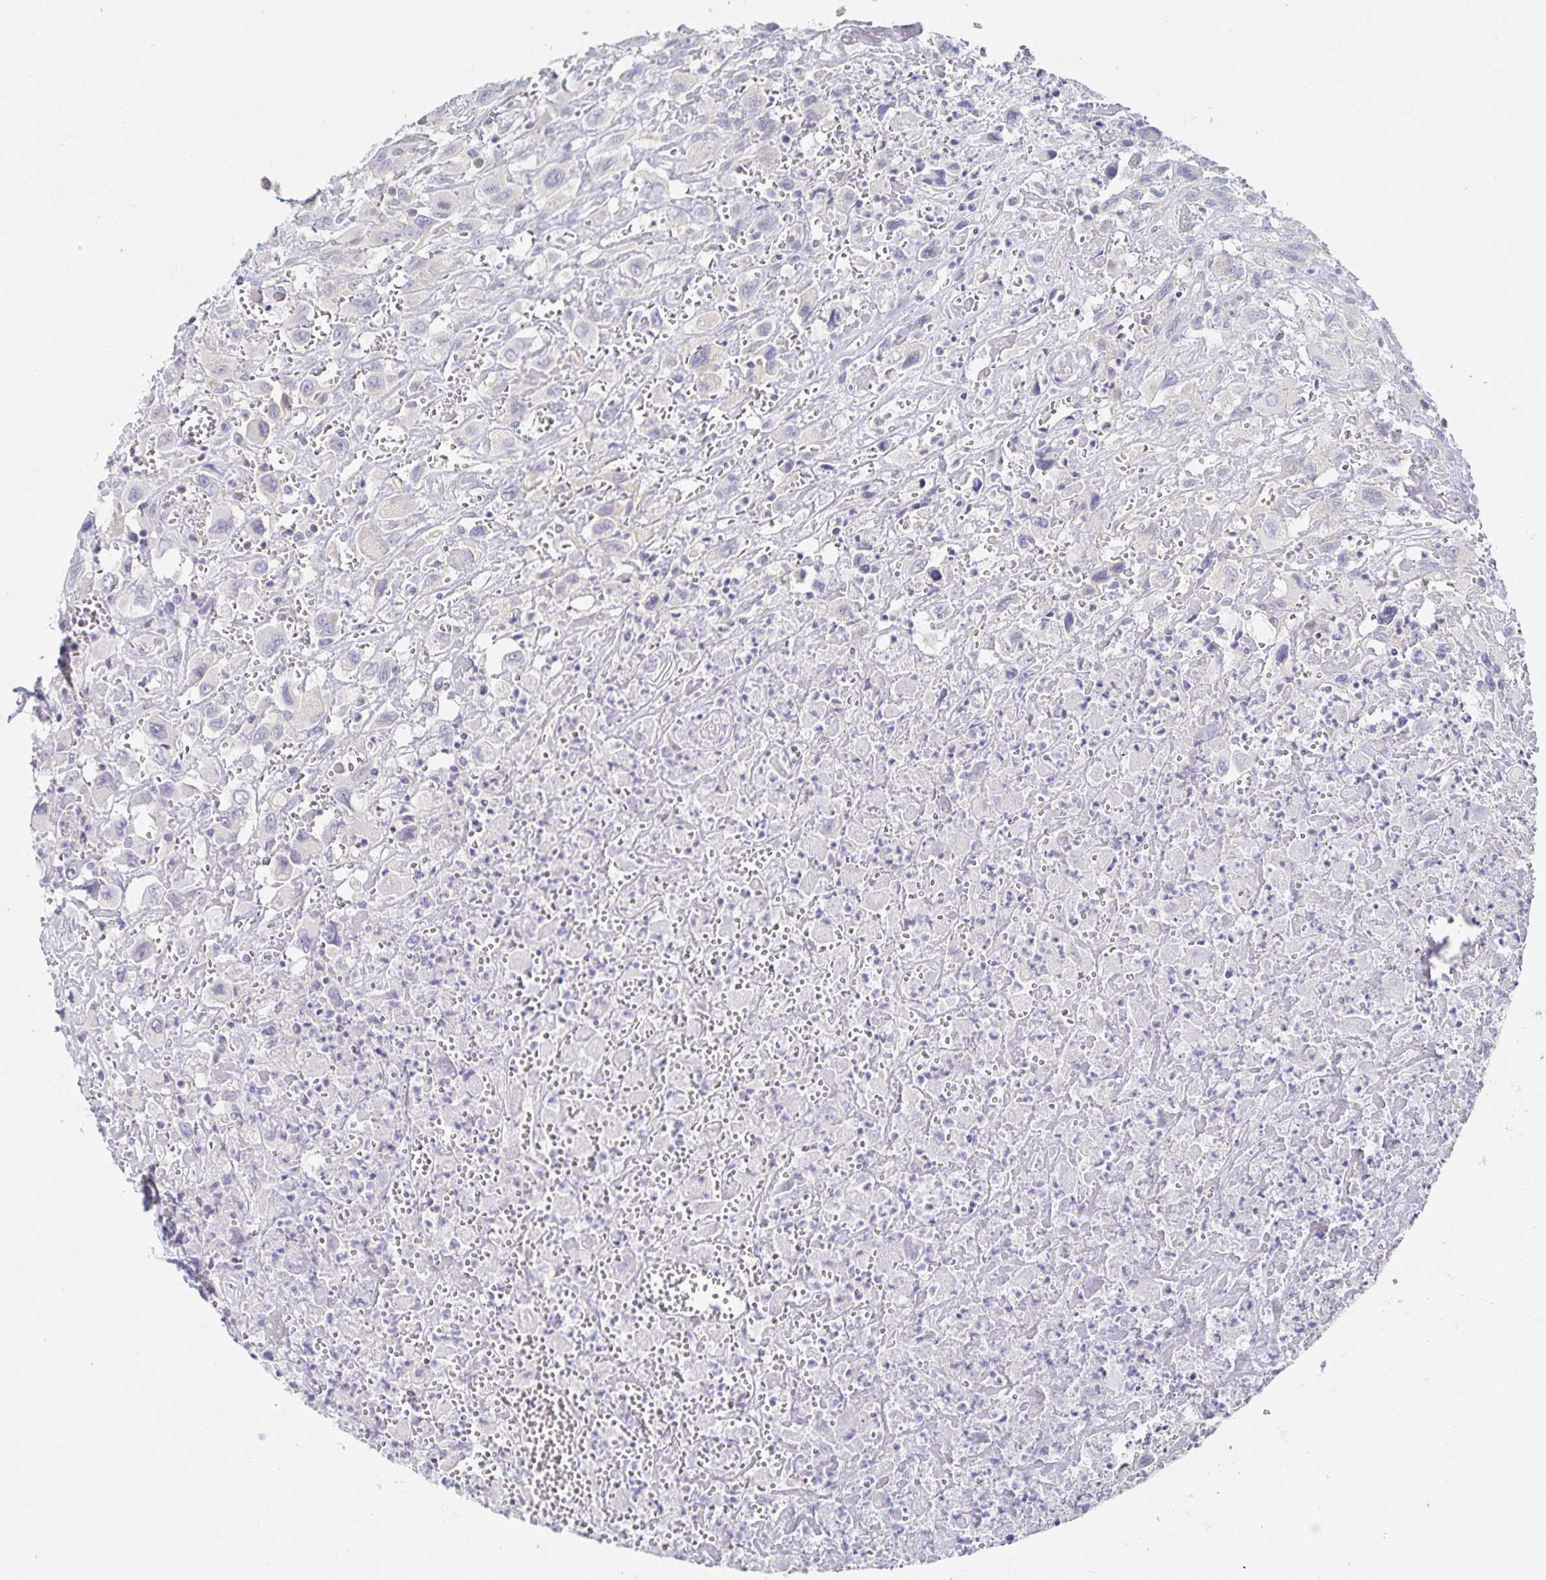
{"staining": {"intensity": "negative", "quantity": "none", "location": "none"}, "tissue": "head and neck cancer", "cell_type": "Tumor cells", "image_type": "cancer", "snomed": [{"axis": "morphology", "description": "Squamous cell carcinoma, NOS"}, {"axis": "morphology", "description": "Squamous cell carcinoma, metastatic, NOS"}, {"axis": "topography", "description": "Oral tissue"}, {"axis": "topography", "description": "Head-Neck"}], "caption": "This is an IHC histopathology image of head and neck cancer (squamous cell carcinoma). There is no expression in tumor cells.", "gene": "SFTPA1", "patient": {"sex": "female", "age": 85}}